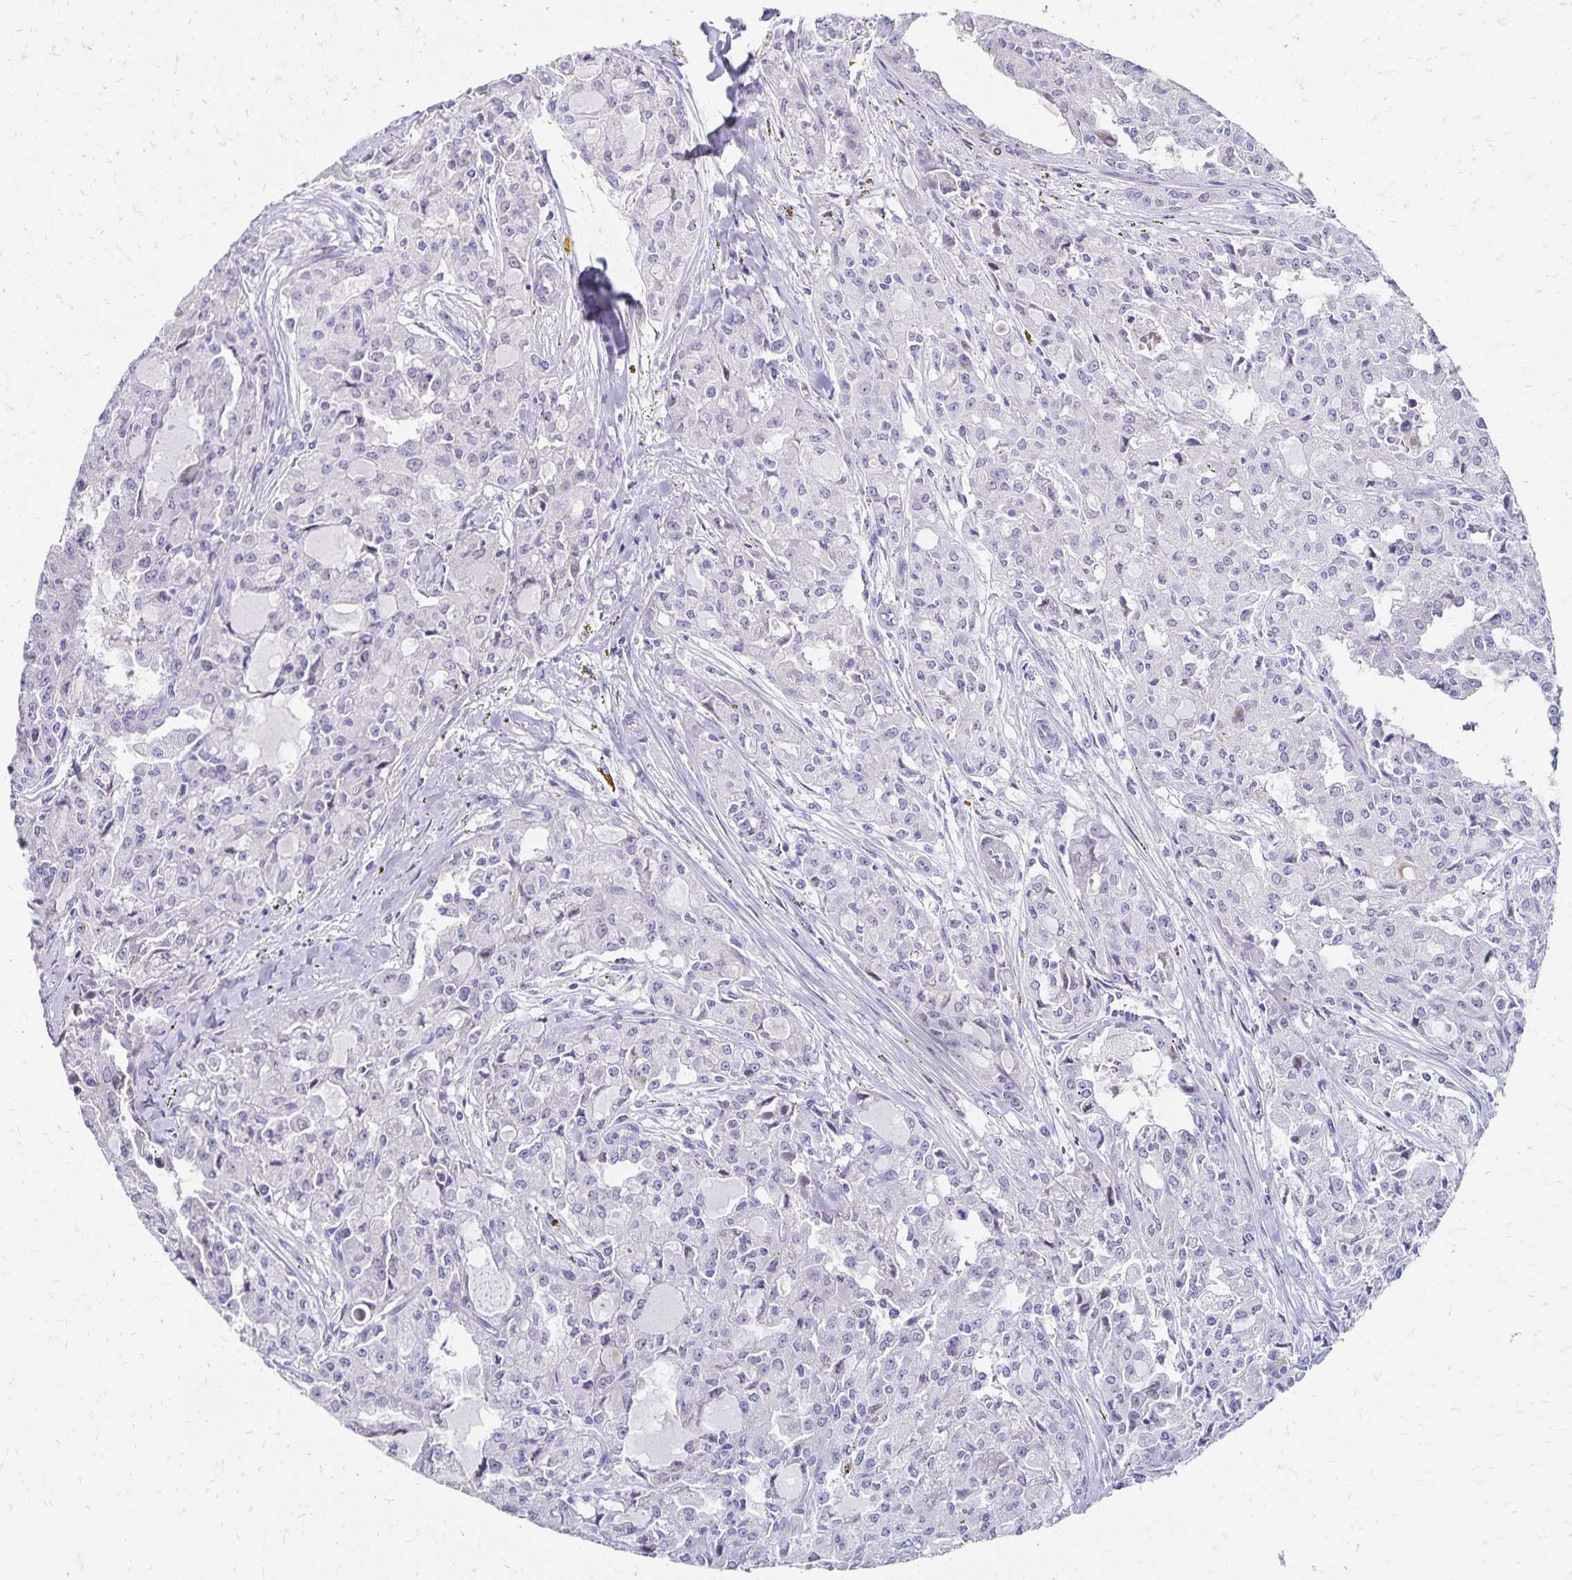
{"staining": {"intensity": "negative", "quantity": "none", "location": "none"}, "tissue": "head and neck cancer", "cell_type": "Tumor cells", "image_type": "cancer", "snomed": [{"axis": "morphology", "description": "Adenocarcinoma, NOS"}, {"axis": "topography", "description": "Head-Neck"}], "caption": "High power microscopy image of an IHC micrograph of head and neck cancer (adenocarcinoma), revealing no significant positivity in tumor cells.", "gene": "NECAP1", "patient": {"sex": "male", "age": 64}}